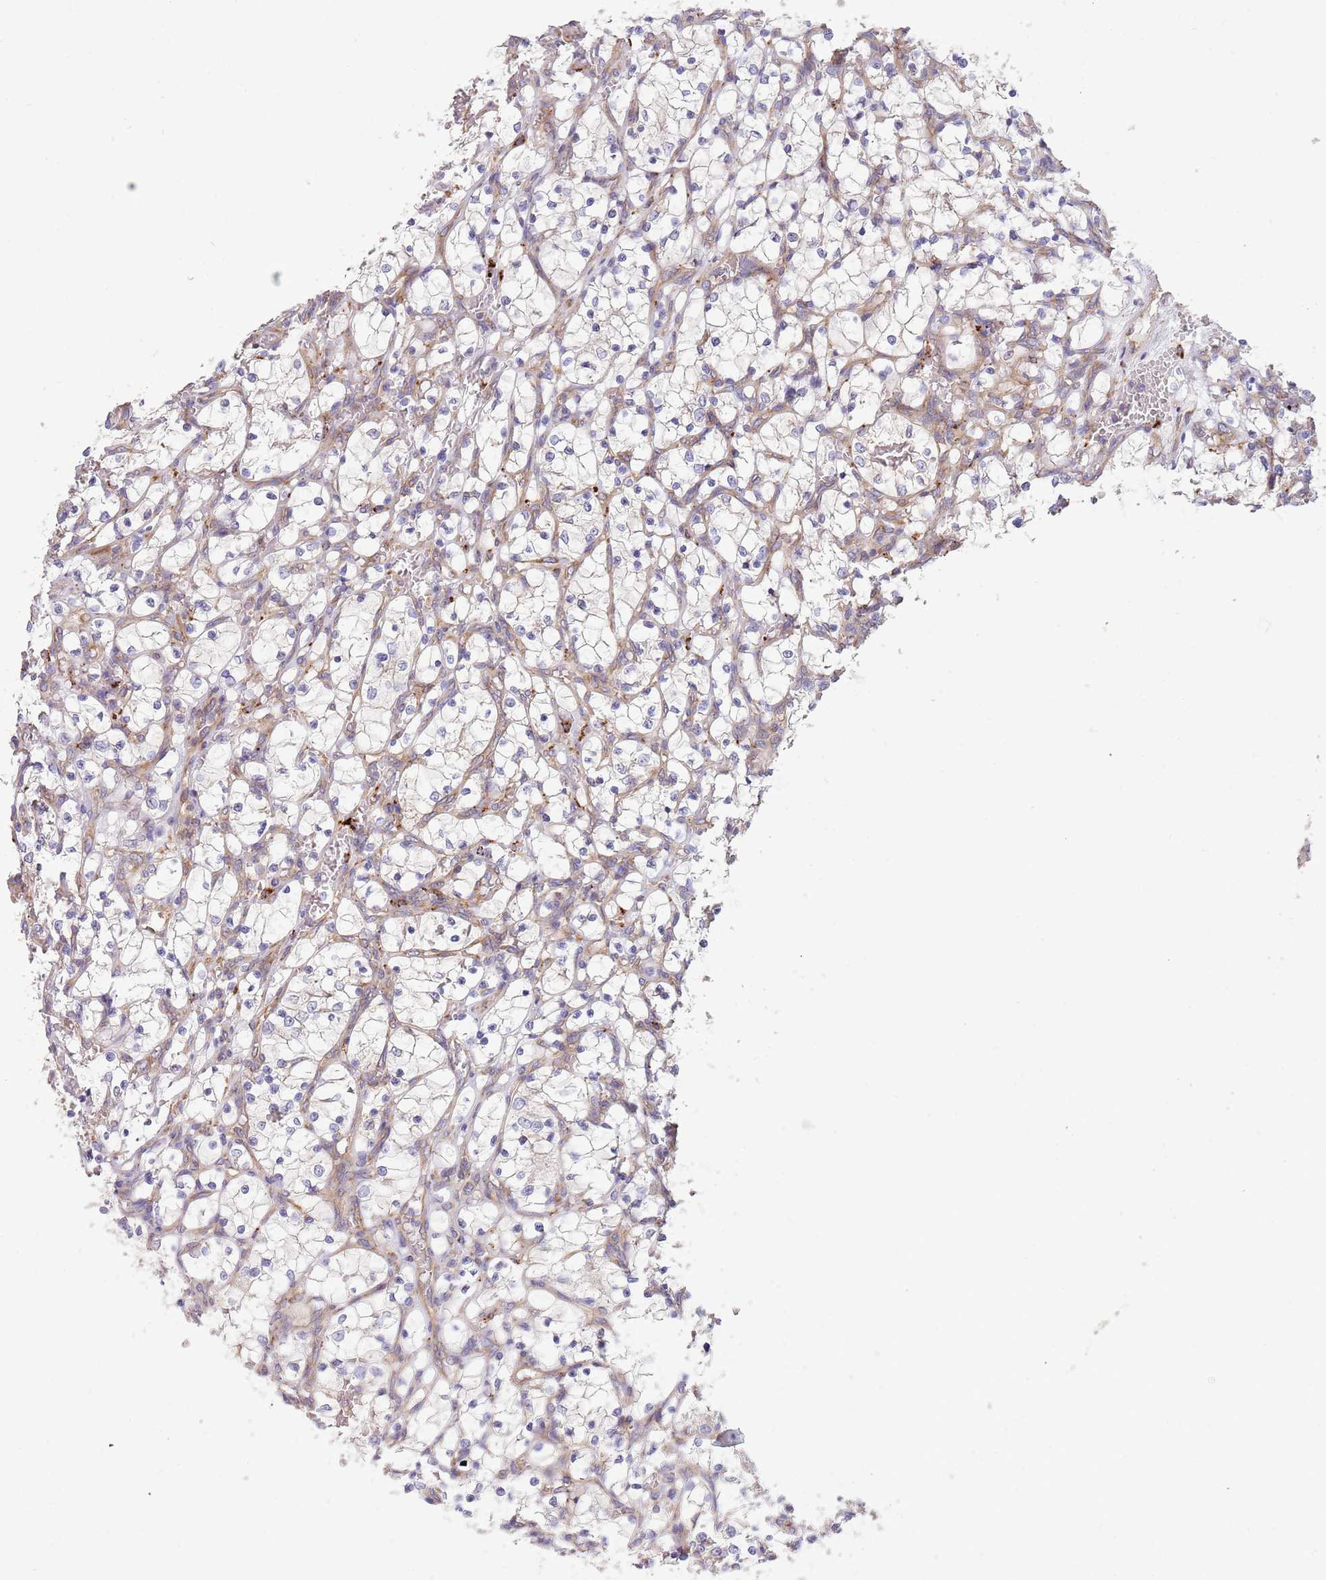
{"staining": {"intensity": "weak", "quantity": "<25%", "location": "cytoplasmic/membranous"}, "tissue": "renal cancer", "cell_type": "Tumor cells", "image_type": "cancer", "snomed": [{"axis": "morphology", "description": "Adenocarcinoma, NOS"}, {"axis": "topography", "description": "Kidney"}], "caption": "Immunohistochemistry of human renal cancer (adenocarcinoma) reveals no staining in tumor cells. The staining was performed using DAB (3,3'-diaminobenzidine) to visualize the protein expression in brown, while the nuclei were stained in blue with hematoxylin (Magnification: 20x).", "gene": "ARMCX6", "patient": {"sex": "female", "age": 69}}